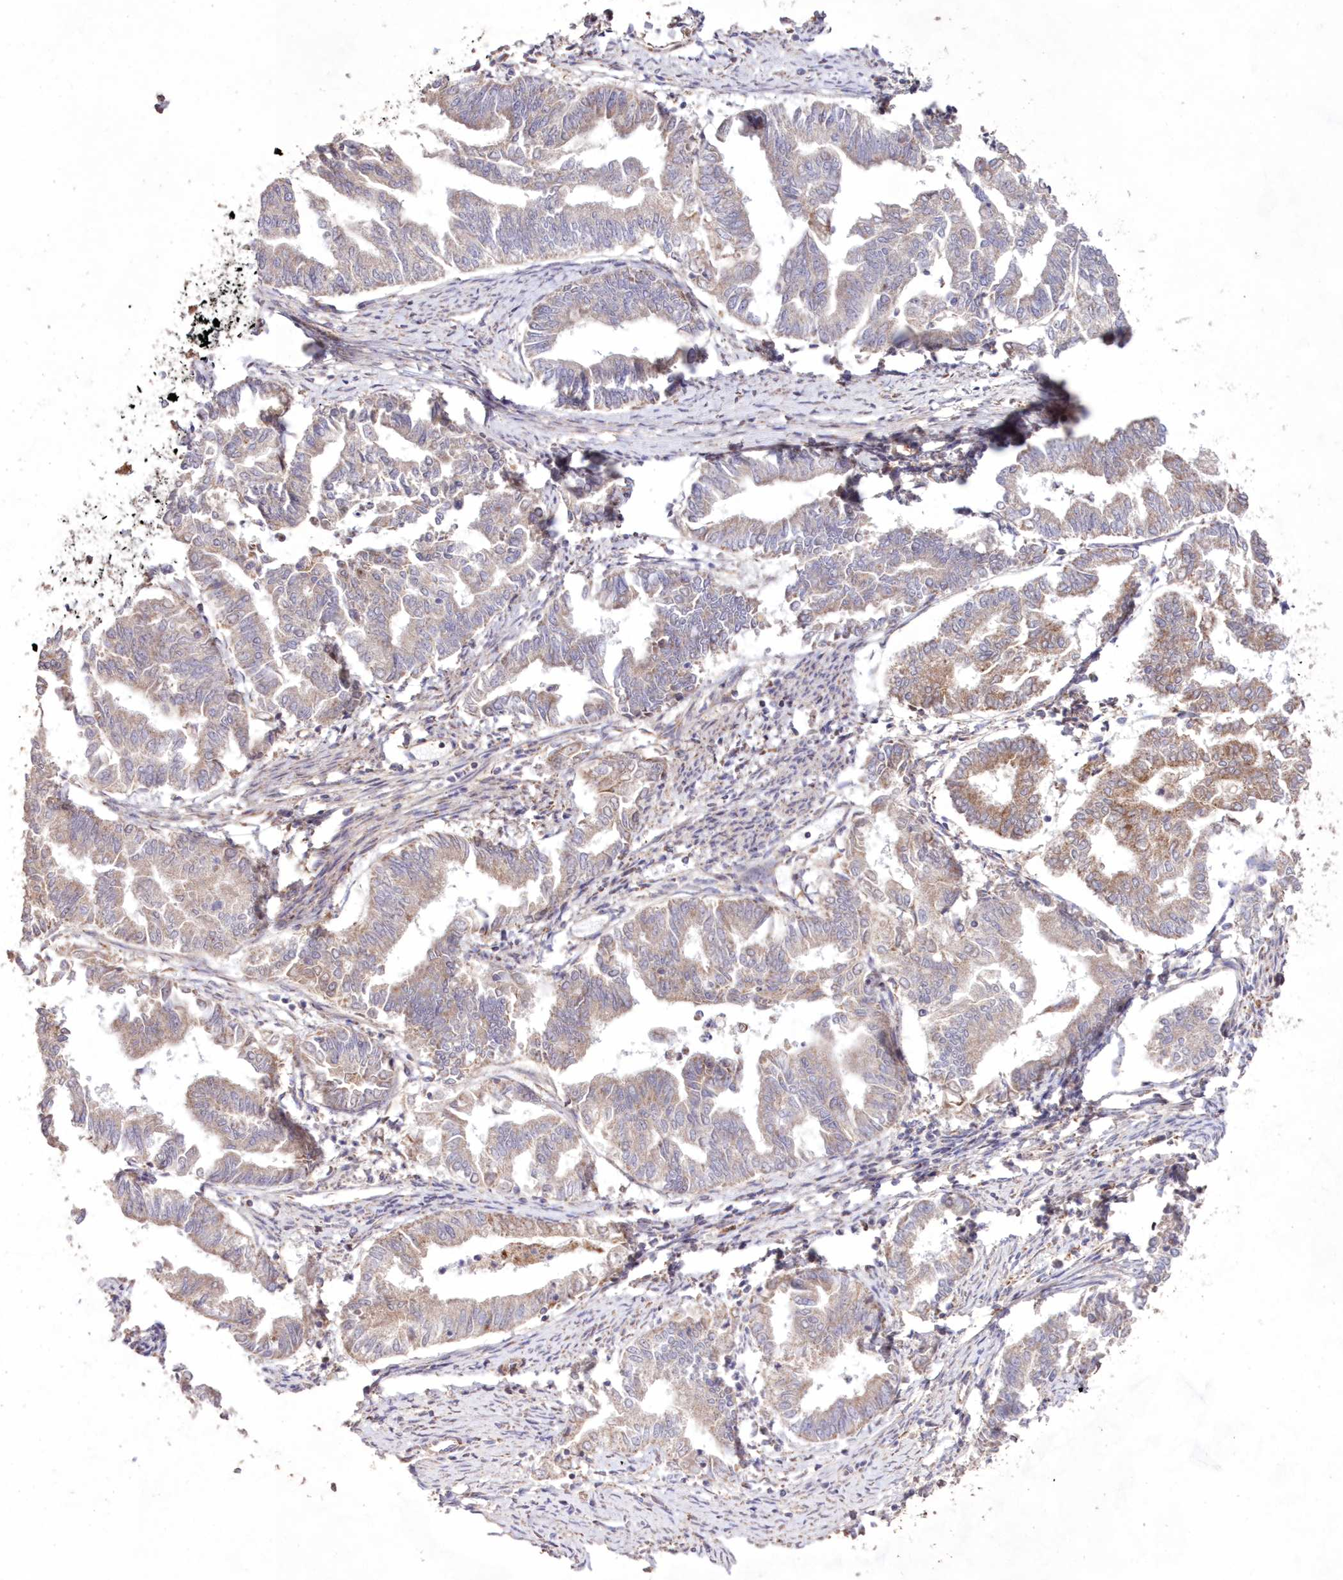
{"staining": {"intensity": "moderate", "quantity": "<25%", "location": "cytoplasmic/membranous"}, "tissue": "endometrial cancer", "cell_type": "Tumor cells", "image_type": "cancer", "snomed": [{"axis": "morphology", "description": "Adenocarcinoma, NOS"}, {"axis": "topography", "description": "Endometrium"}], "caption": "Protein analysis of endometrial adenocarcinoma tissue reveals moderate cytoplasmic/membranous expression in about <25% of tumor cells.", "gene": "HADHB", "patient": {"sex": "female", "age": 79}}